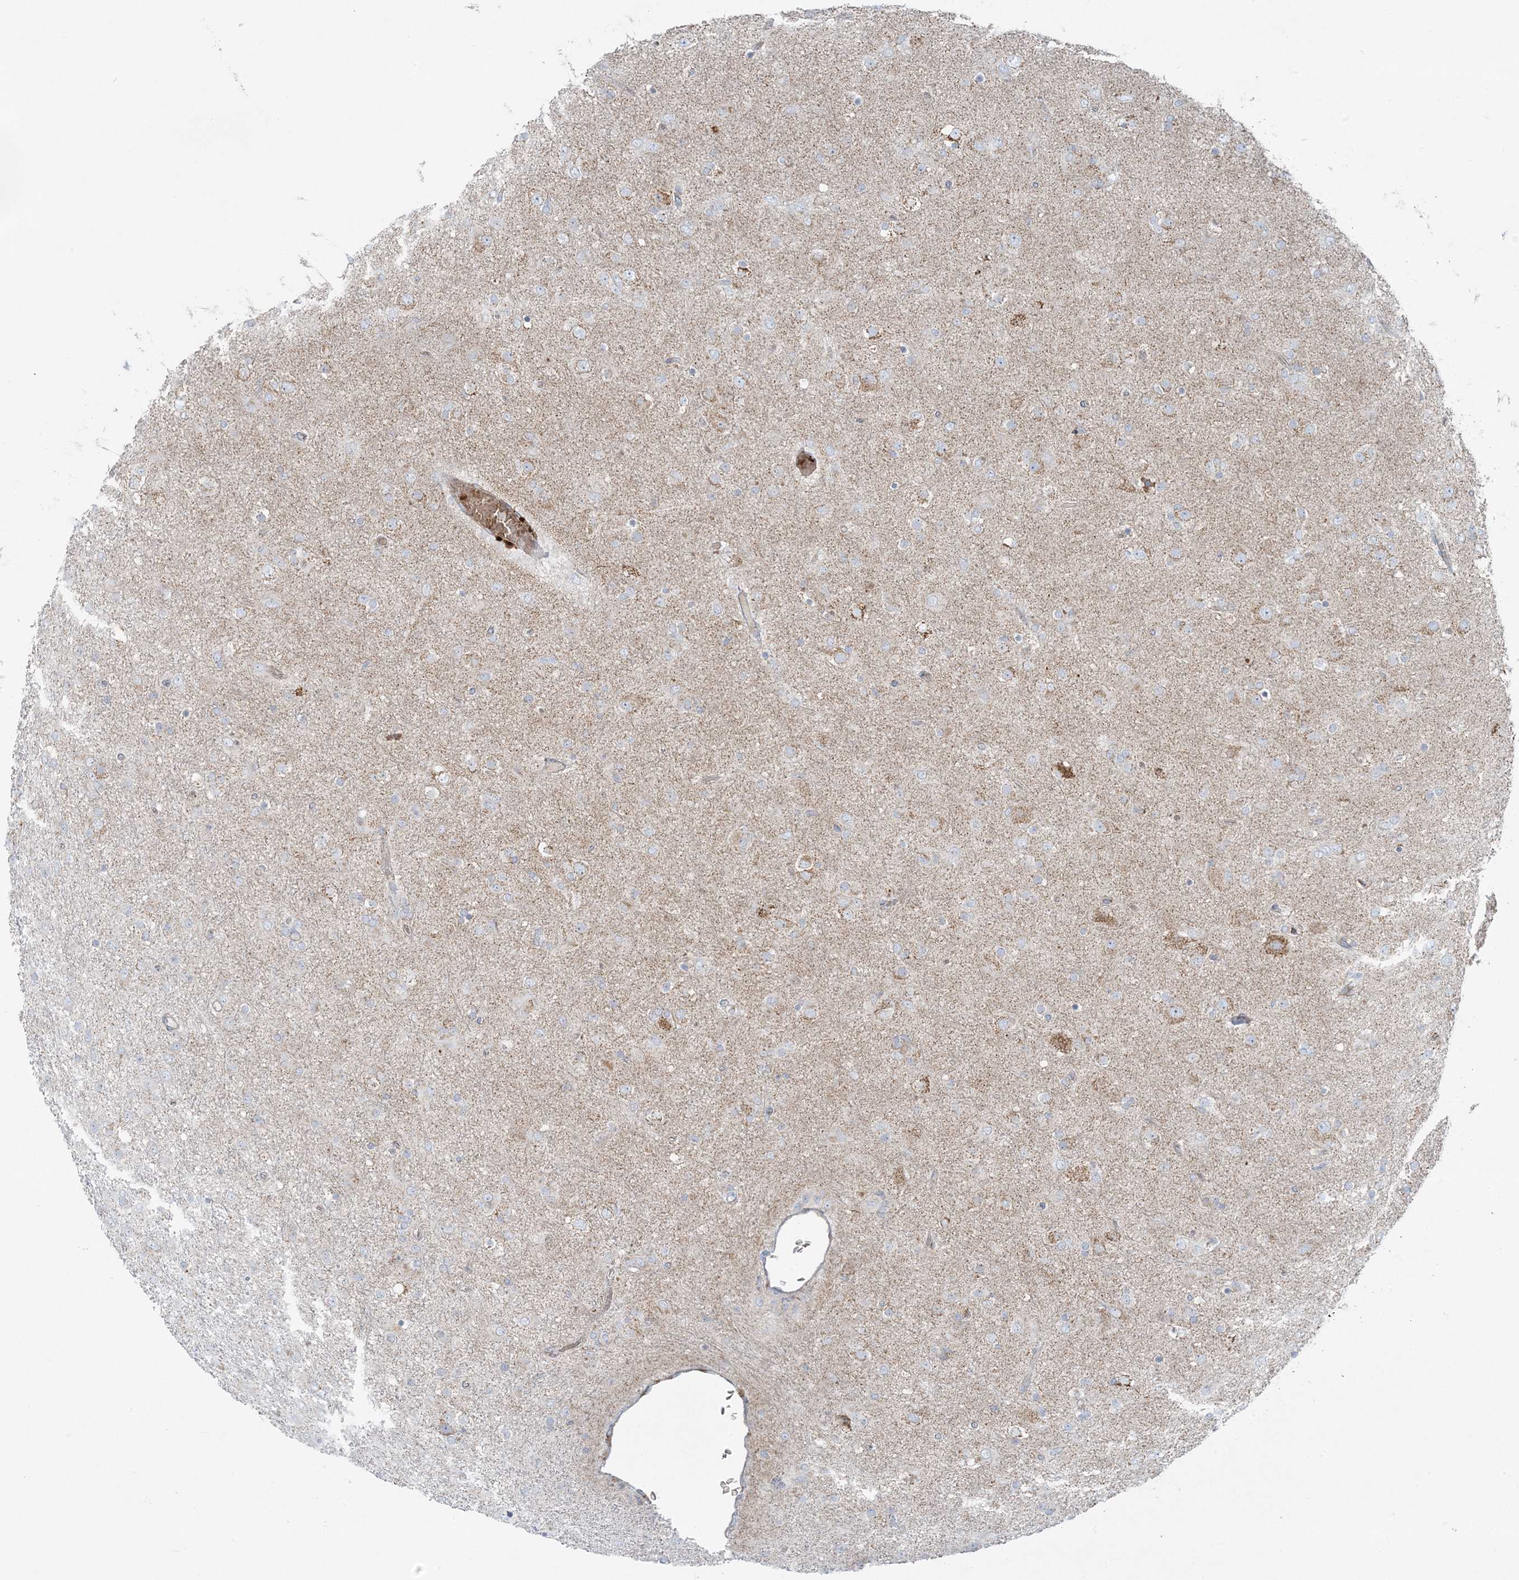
{"staining": {"intensity": "weak", "quantity": "<25%", "location": "cytoplasmic/membranous"}, "tissue": "glioma", "cell_type": "Tumor cells", "image_type": "cancer", "snomed": [{"axis": "morphology", "description": "Glioma, malignant, Low grade"}, {"axis": "topography", "description": "Brain"}], "caption": "Immunohistochemistry (IHC) photomicrograph of glioma stained for a protein (brown), which displays no staining in tumor cells.", "gene": "PIK3R4", "patient": {"sex": "male", "age": 65}}